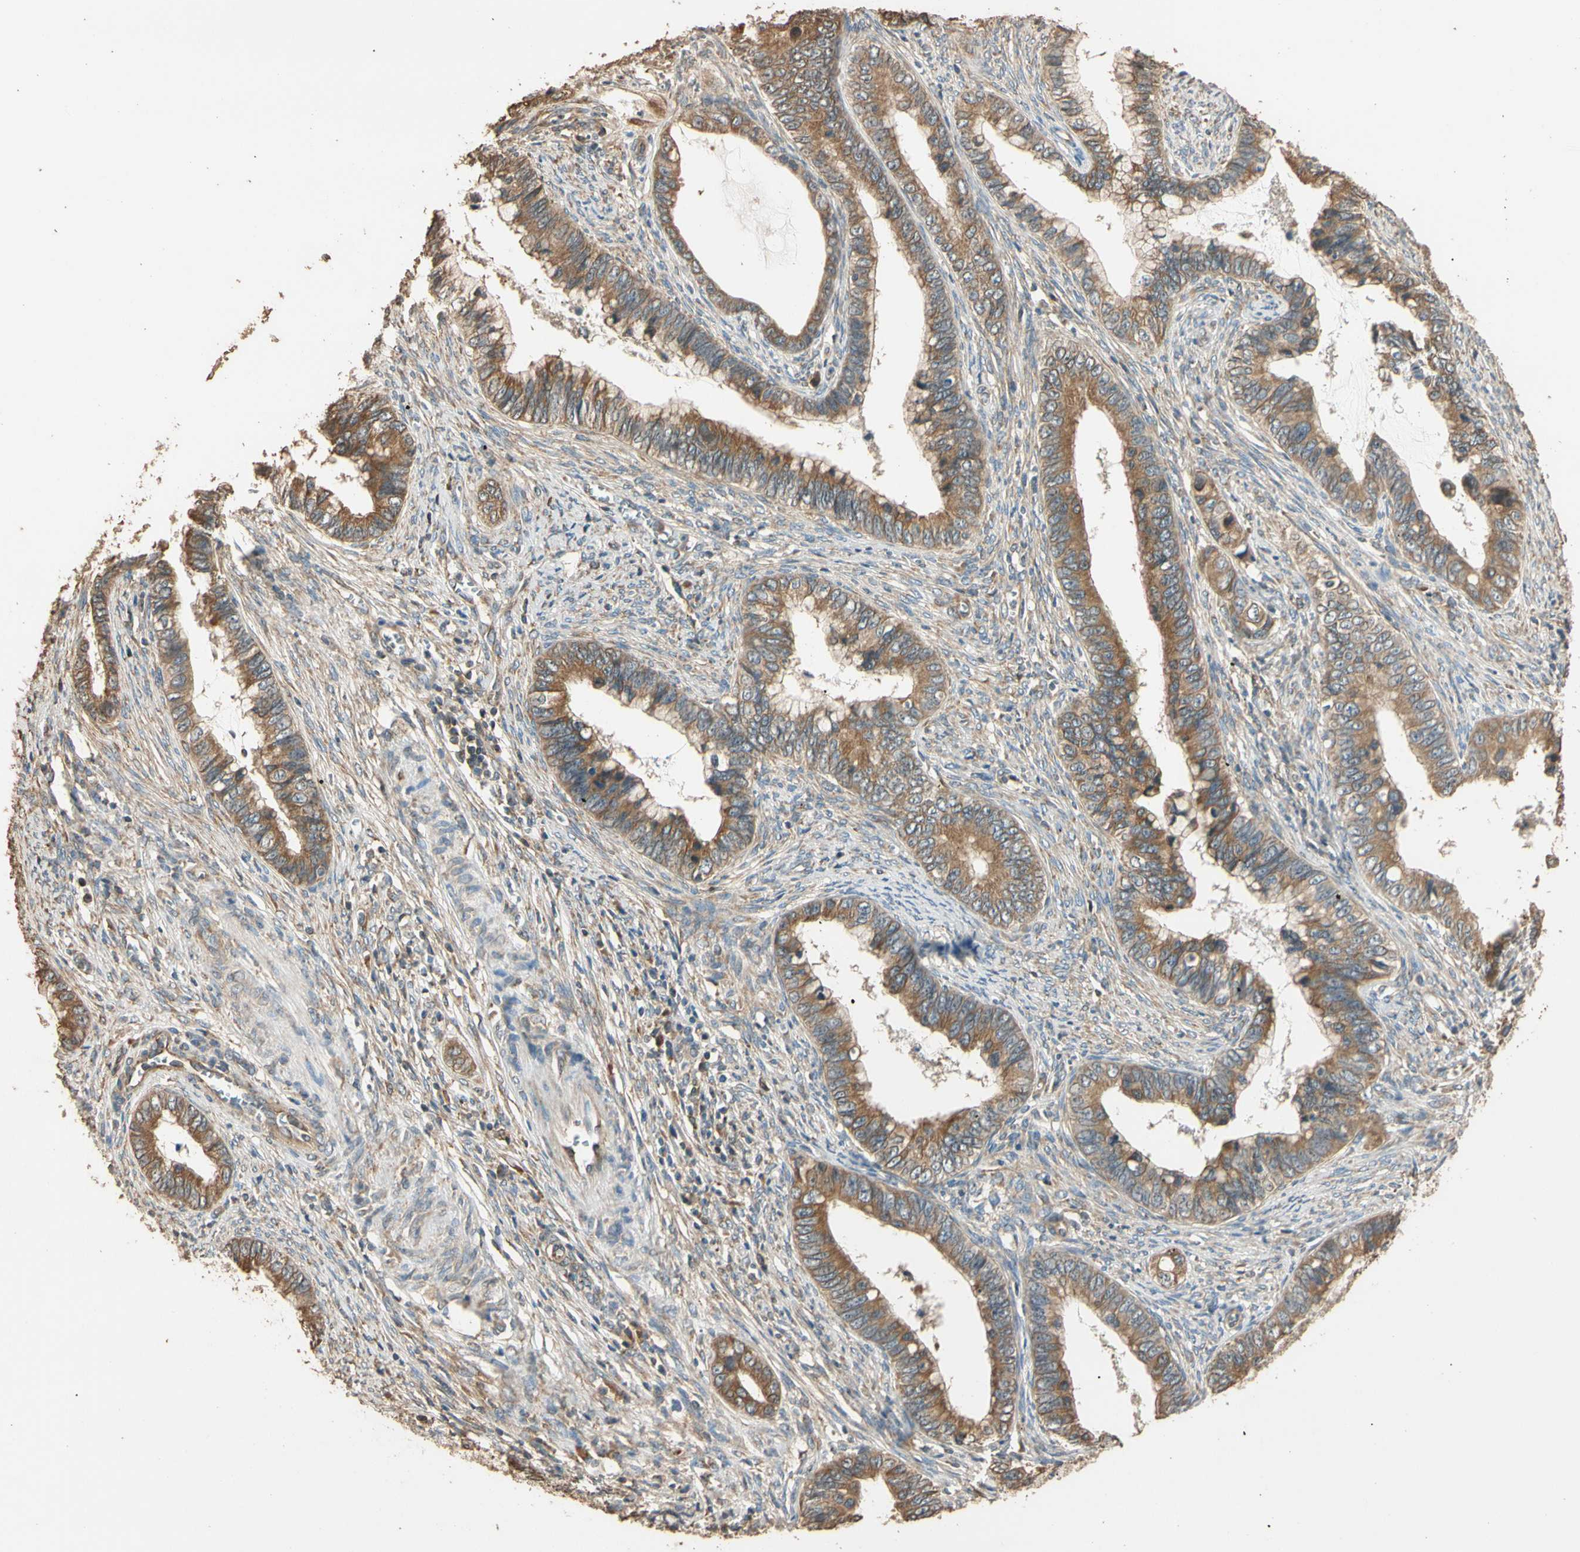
{"staining": {"intensity": "moderate", "quantity": ">75%", "location": "cytoplasmic/membranous"}, "tissue": "cervical cancer", "cell_type": "Tumor cells", "image_type": "cancer", "snomed": [{"axis": "morphology", "description": "Adenocarcinoma, NOS"}, {"axis": "topography", "description": "Cervix"}], "caption": "Tumor cells demonstrate medium levels of moderate cytoplasmic/membranous positivity in about >75% of cells in cervical cancer.", "gene": "STX18", "patient": {"sex": "female", "age": 44}}